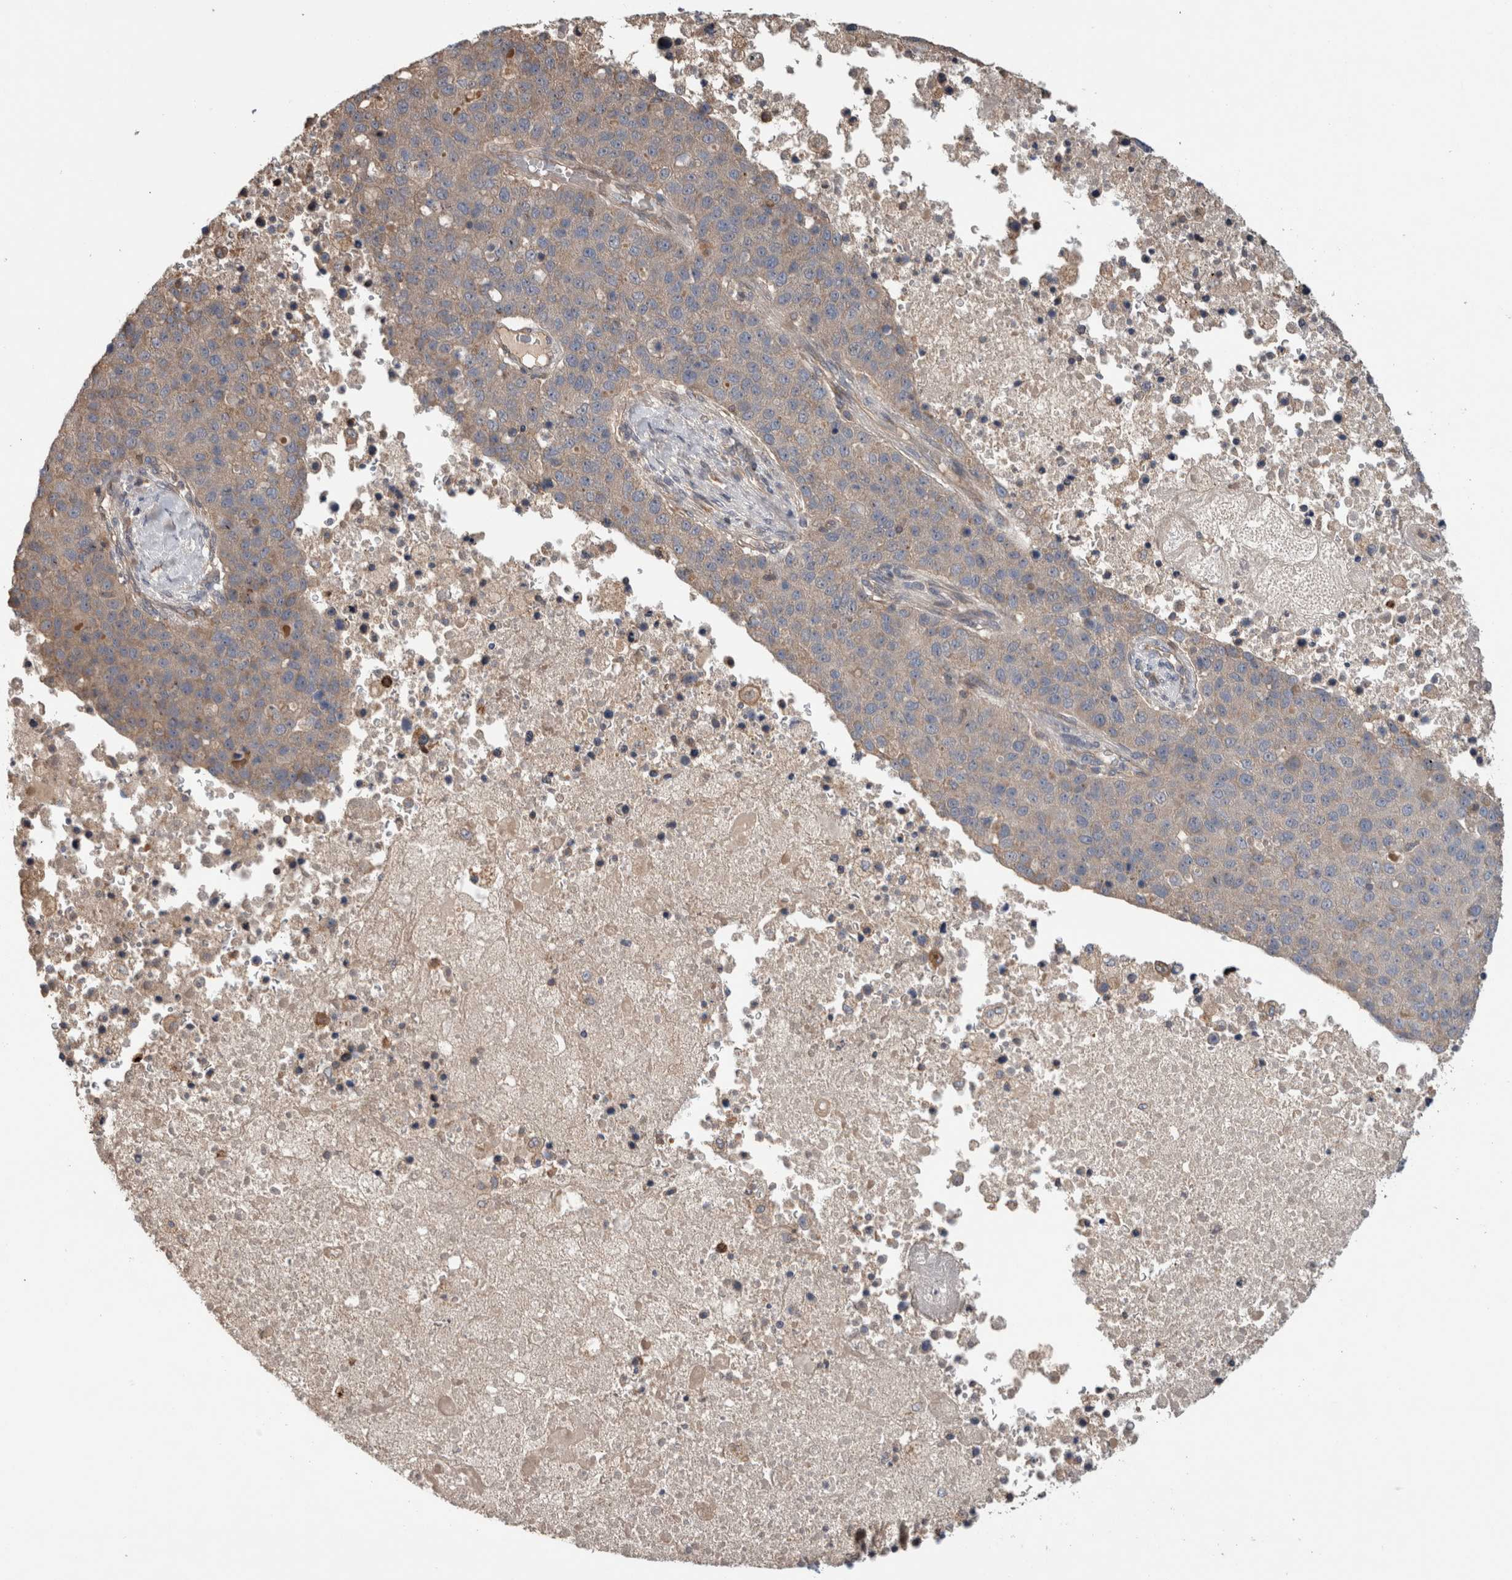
{"staining": {"intensity": "weak", "quantity": "25%-75%", "location": "cytoplasmic/membranous"}, "tissue": "pancreatic cancer", "cell_type": "Tumor cells", "image_type": "cancer", "snomed": [{"axis": "morphology", "description": "Adenocarcinoma, NOS"}, {"axis": "topography", "description": "Pancreas"}], "caption": "There is low levels of weak cytoplasmic/membranous positivity in tumor cells of adenocarcinoma (pancreatic), as demonstrated by immunohistochemical staining (brown color).", "gene": "TARBP1", "patient": {"sex": "female", "age": 61}}